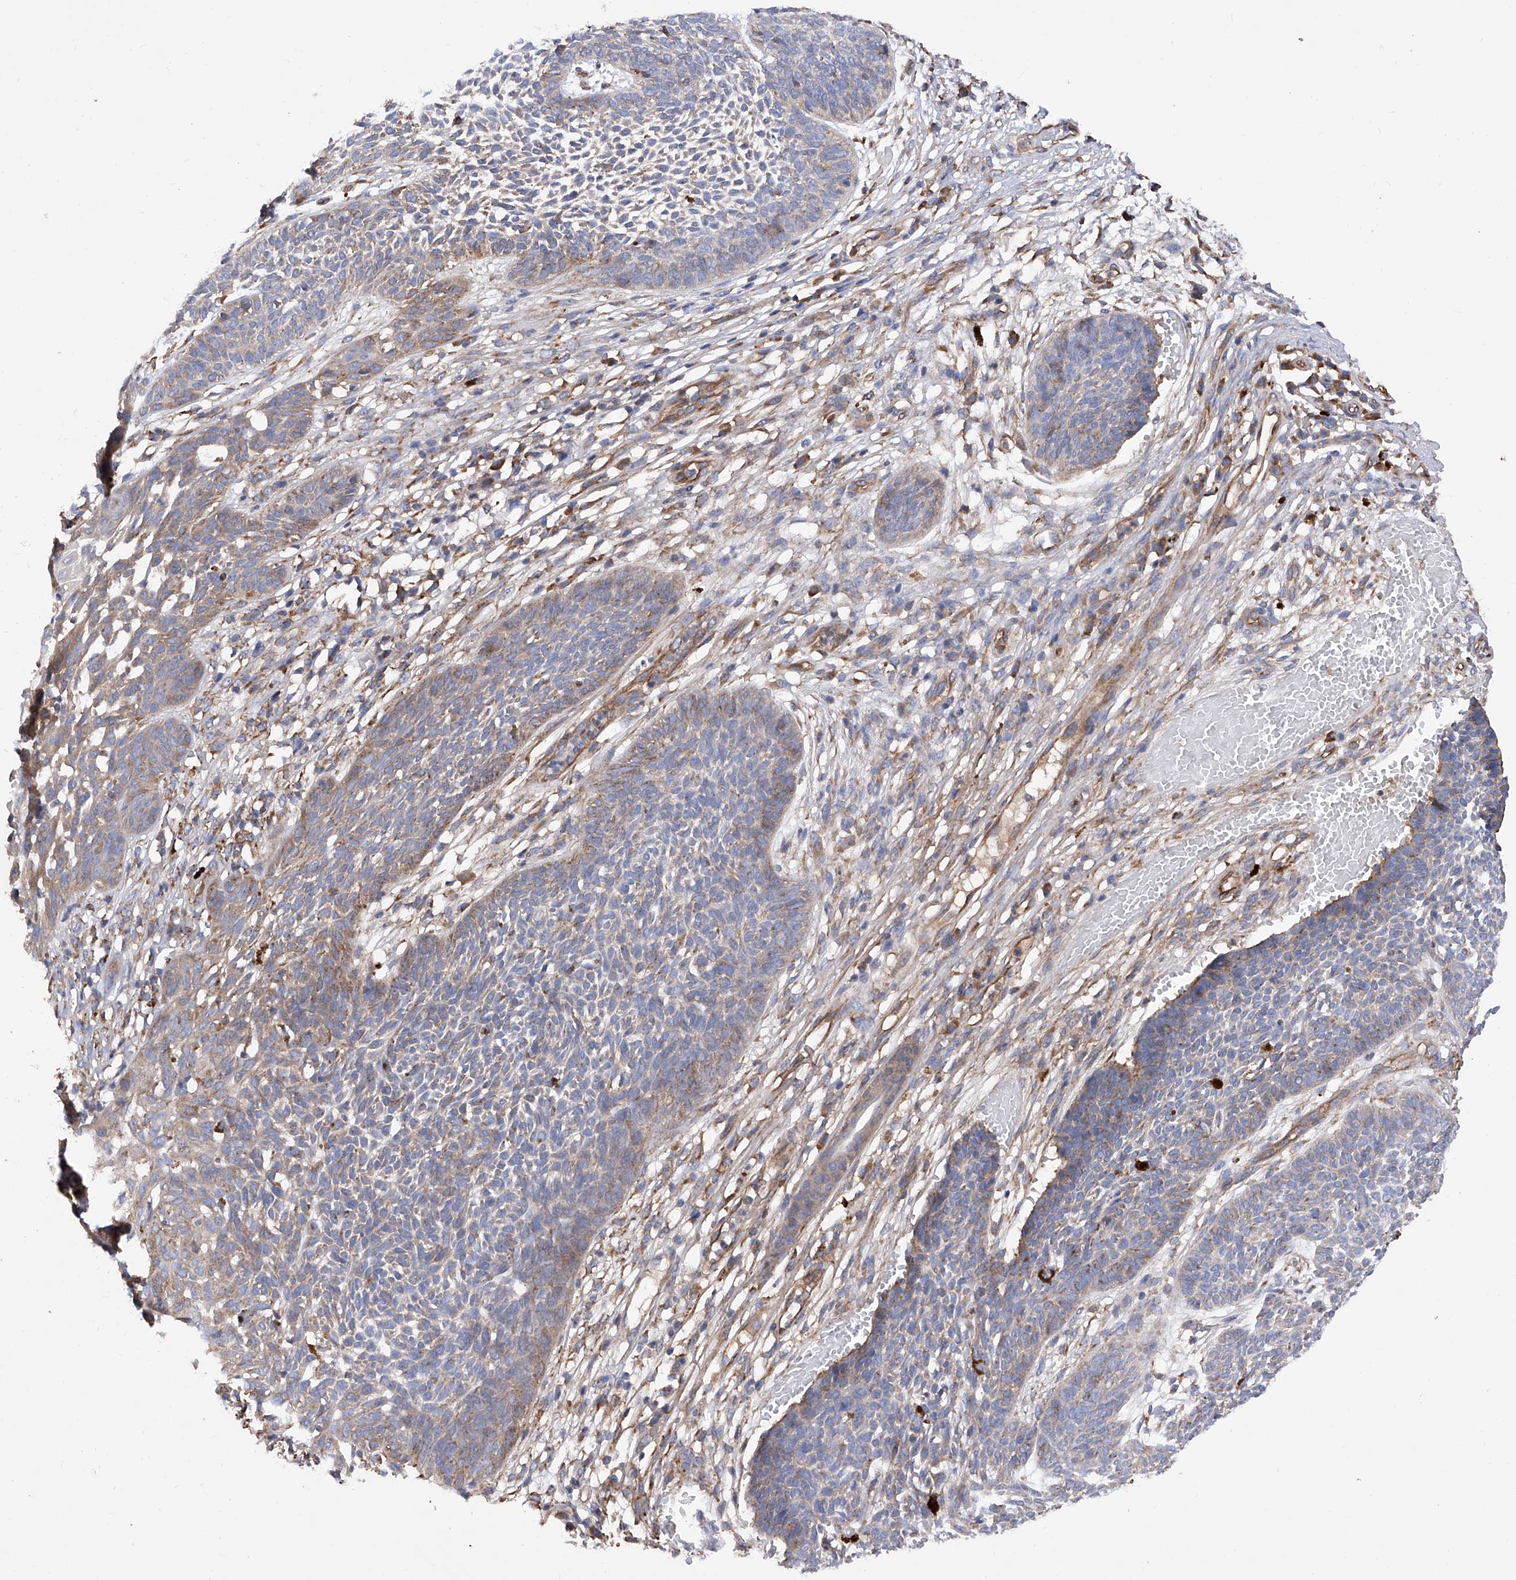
{"staining": {"intensity": "weak", "quantity": "25%-75%", "location": "cytoplasmic/membranous"}, "tissue": "skin cancer", "cell_type": "Tumor cells", "image_type": "cancer", "snomed": [{"axis": "morphology", "description": "Basal cell carcinoma"}, {"axis": "topography", "description": "Skin"}], "caption": "Immunohistochemistry (IHC) (DAB) staining of human basal cell carcinoma (skin) demonstrates weak cytoplasmic/membranous protein expression in about 25%-75% of tumor cells.", "gene": "INPP5B", "patient": {"sex": "female", "age": 84}}